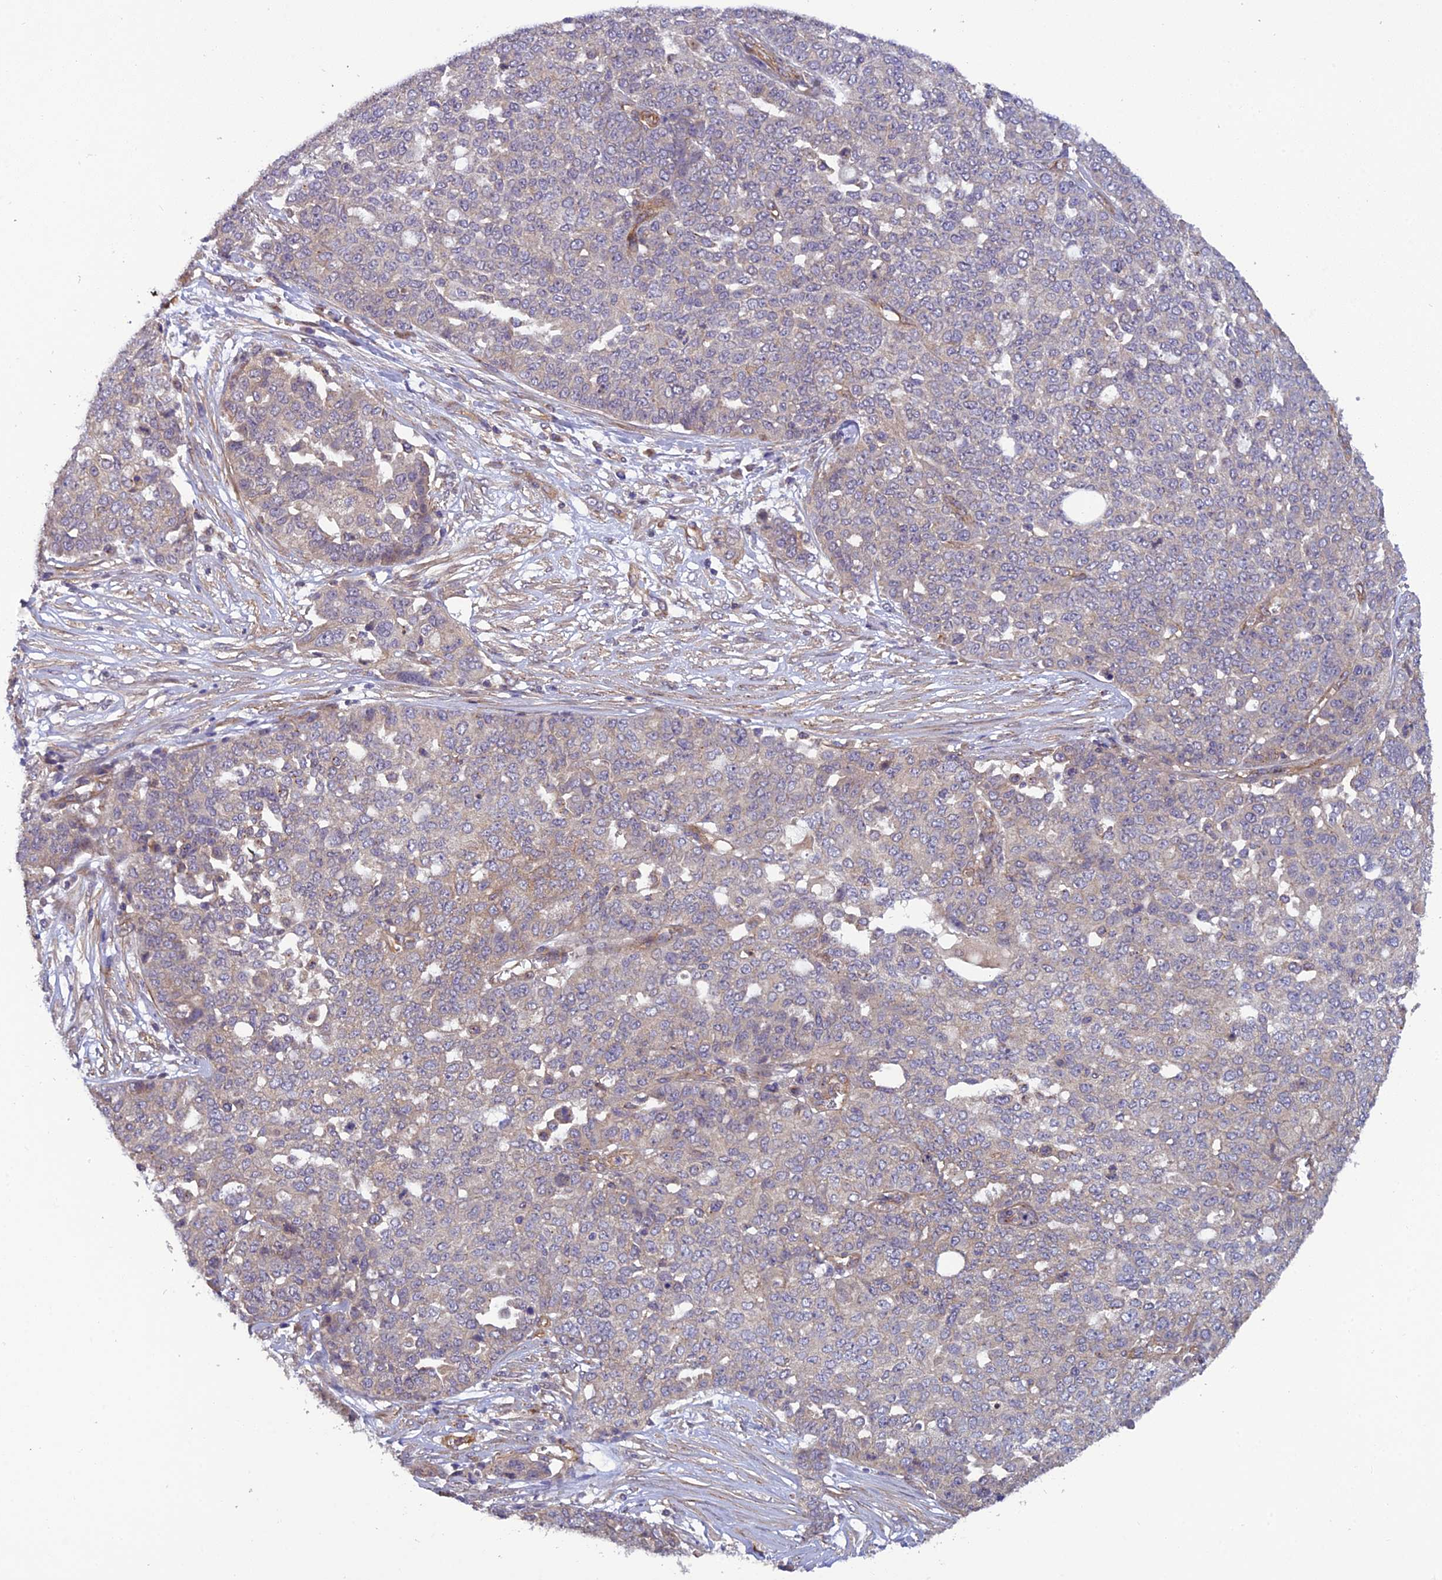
{"staining": {"intensity": "weak", "quantity": "<25%", "location": "cytoplasmic/membranous"}, "tissue": "ovarian cancer", "cell_type": "Tumor cells", "image_type": "cancer", "snomed": [{"axis": "morphology", "description": "Cystadenocarcinoma, serous, NOS"}, {"axis": "topography", "description": "Soft tissue"}, {"axis": "topography", "description": "Ovary"}], "caption": "A photomicrograph of human serous cystadenocarcinoma (ovarian) is negative for staining in tumor cells. The staining is performed using DAB brown chromogen with nuclei counter-stained in using hematoxylin.", "gene": "ADAMTS15", "patient": {"sex": "female", "age": 57}}